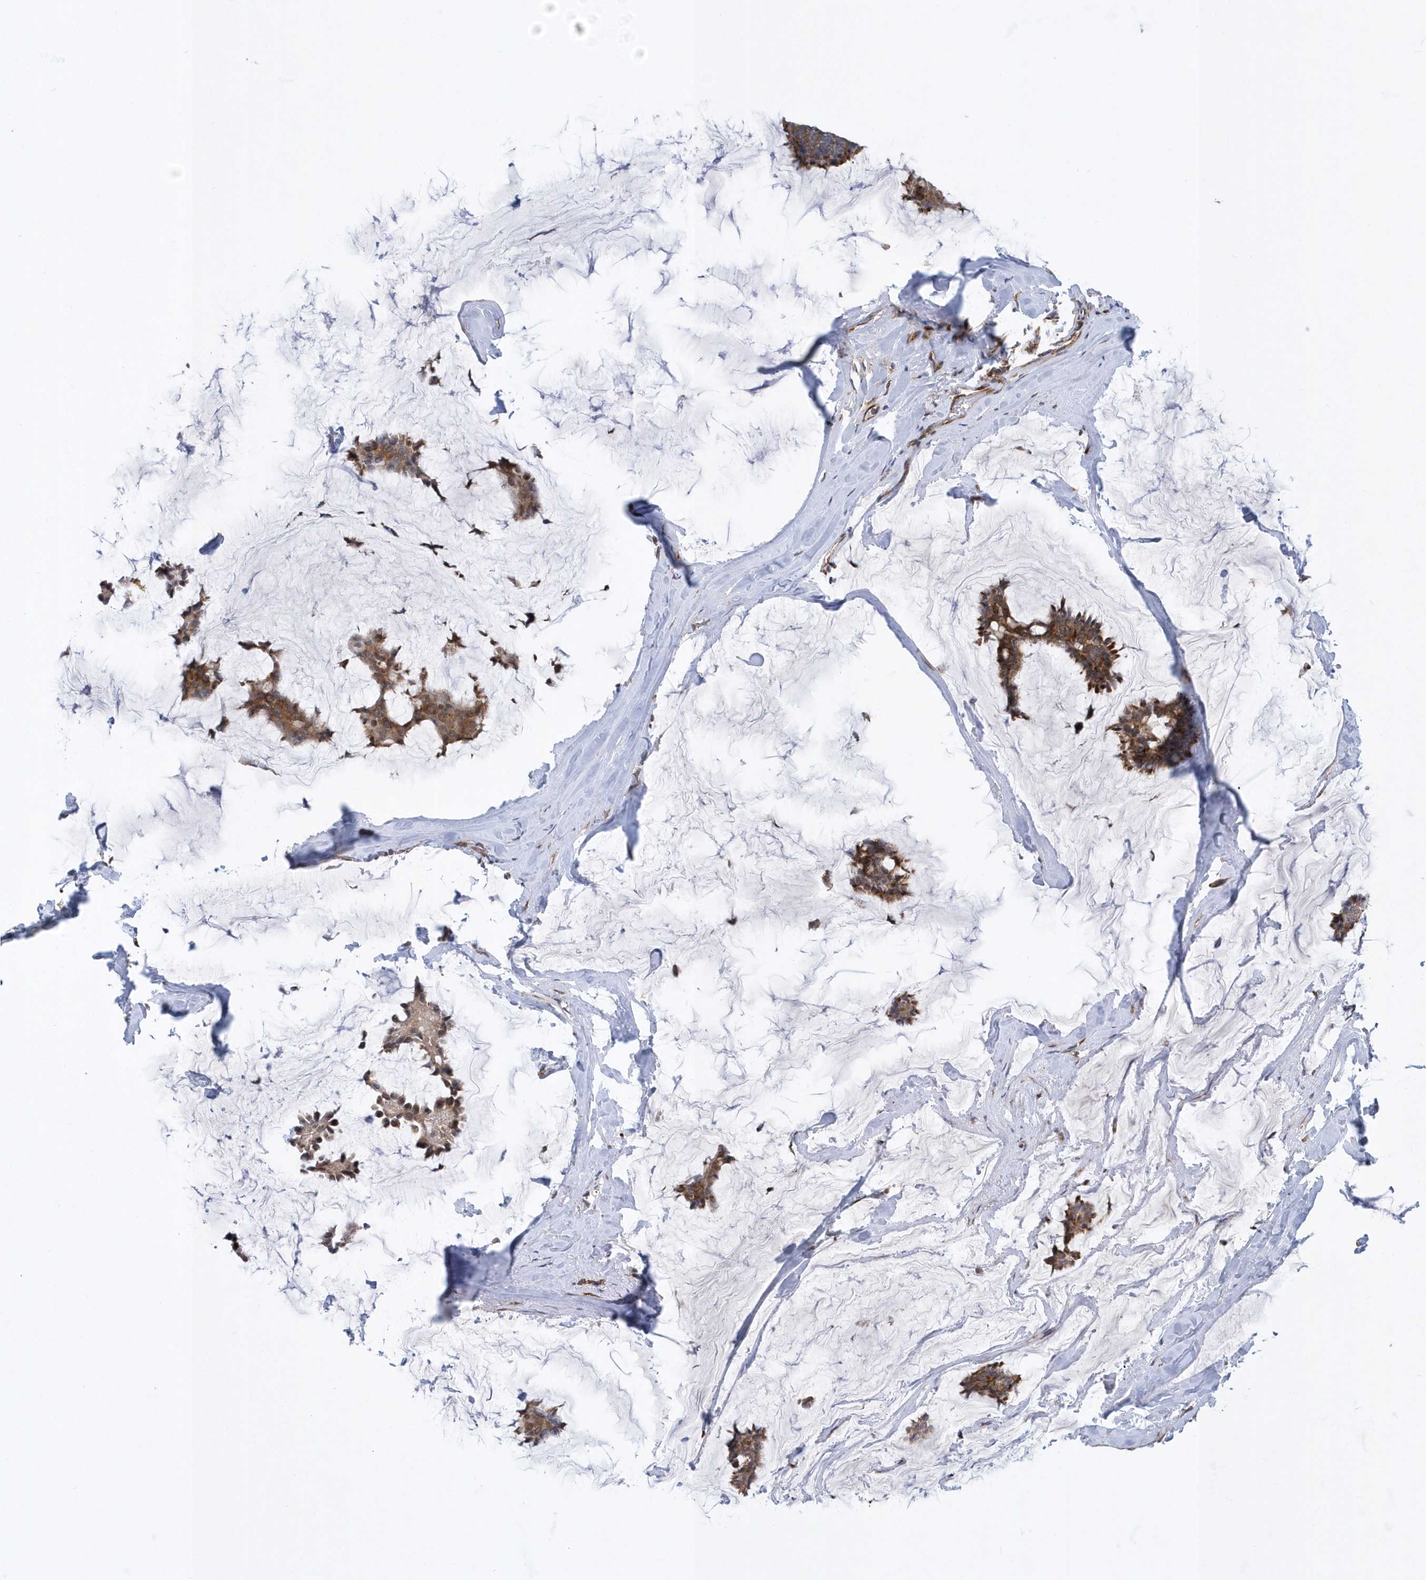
{"staining": {"intensity": "moderate", "quantity": ">75%", "location": "cytoplasmic/membranous"}, "tissue": "breast cancer", "cell_type": "Tumor cells", "image_type": "cancer", "snomed": [{"axis": "morphology", "description": "Duct carcinoma"}, {"axis": "topography", "description": "Breast"}], "caption": "Invasive ductal carcinoma (breast) stained with immunohistochemistry (IHC) displays moderate cytoplasmic/membranous staining in about >75% of tumor cells. Immunohistochemistry stains the protein in brown and the nuclei are stained blue.", "gene": "PHF1", "patient": {"sex": "female", "age": 93}}